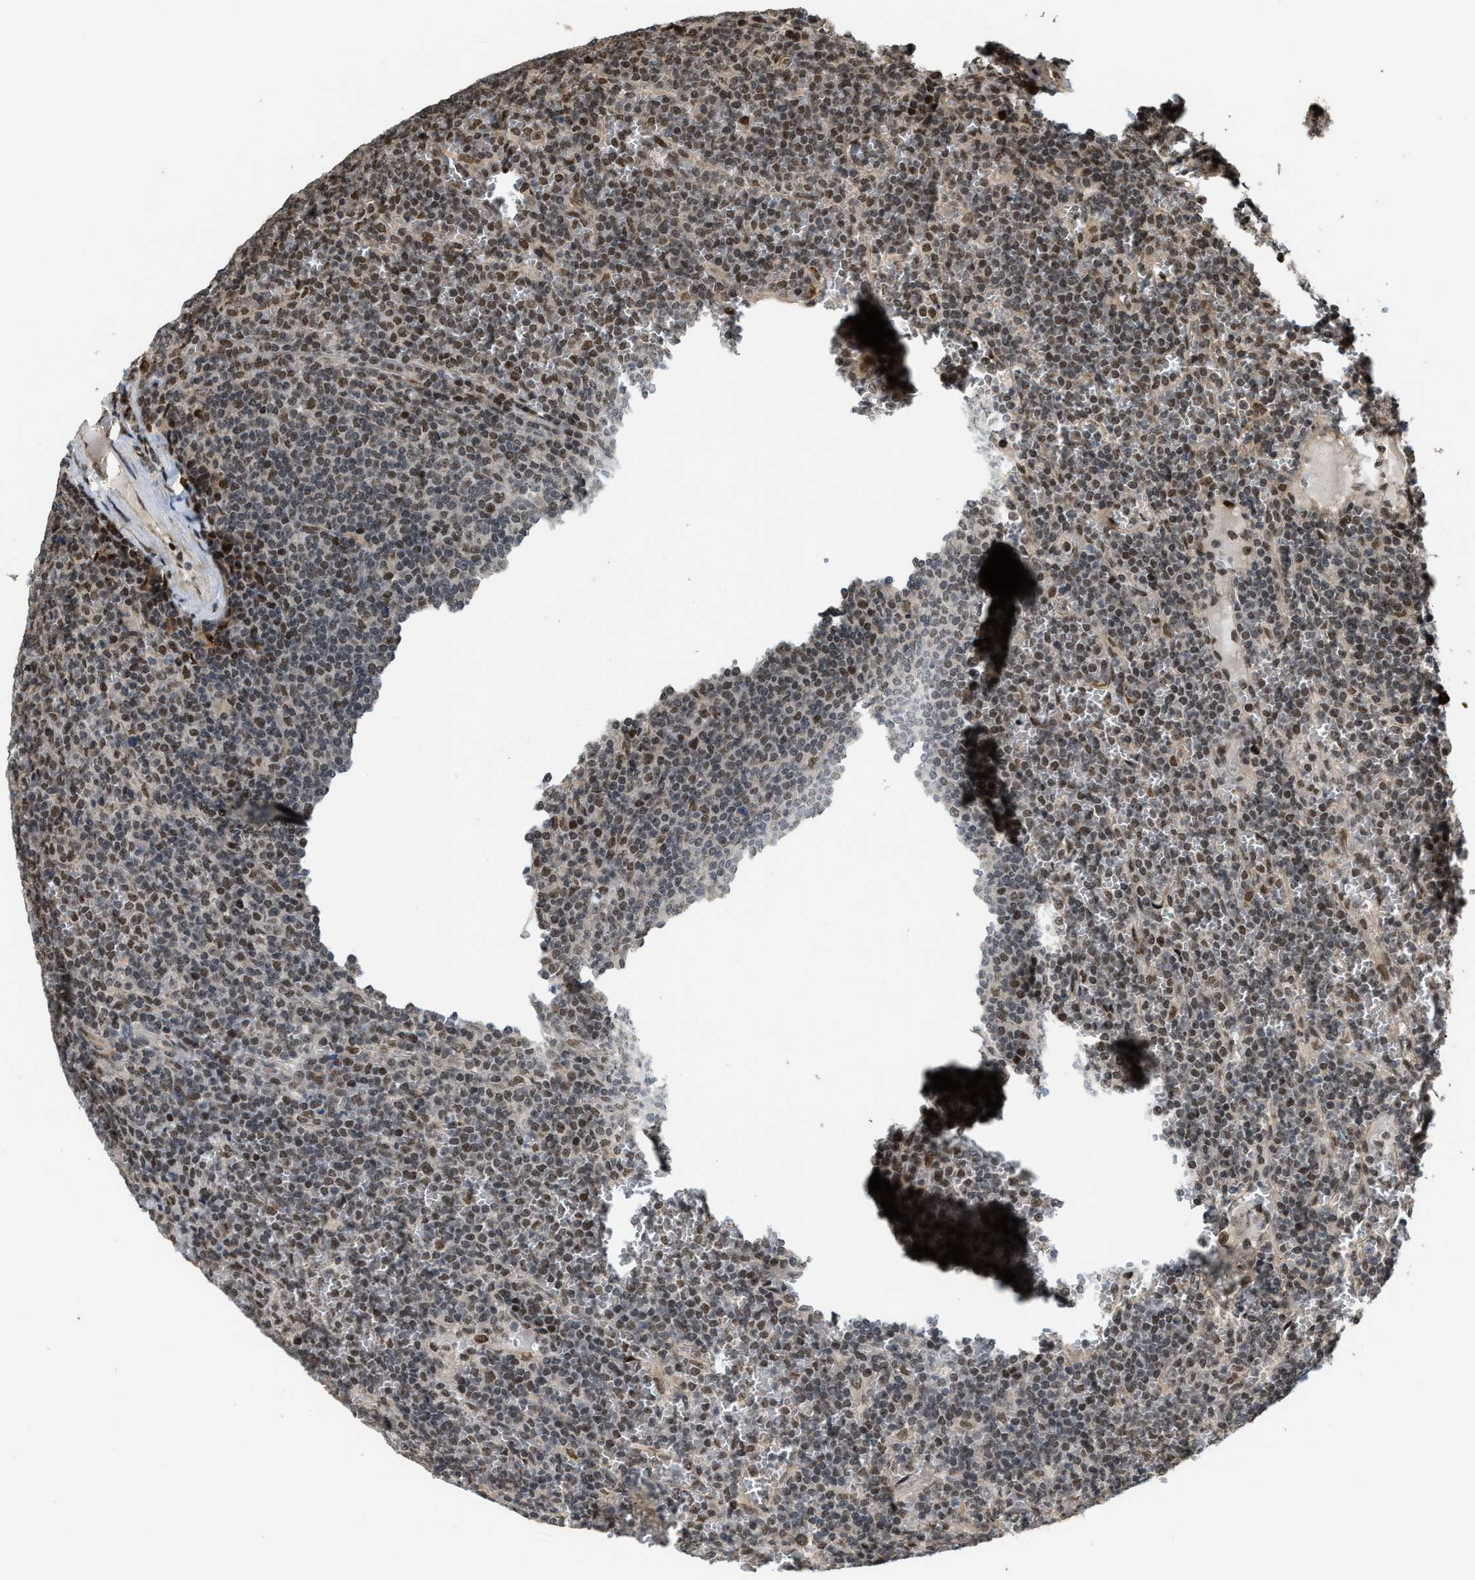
{"staining": {"intensity": "moderate", "quantity": ">75%", "location": "nuclear"}, "tissue": "lymphoma", "cell_type": "Tumor cells", "image_type": "cancer", "snomed": [{"axis": "morphology", "description": "Malignant lymphoma, non-Hodgkin's type, Low grade"}, {"axis": "topography", "description": "Spleen"}], "caption": "High-magnification brightfield microscopy of malignant lymphoma, non-Hodgkin's type (low-grade) stained with DAB (3,3'-diaminobenzidine) (brown) and counterstained with hematoxylin (blue). tumor cells exhibit moderate nuclear staining is identified in approximately>75% of cells. (IHC, brightfield microscopy, high magnification).", "gene": "SERTAD2", "patient": {"sex": "female", "age": 19}}